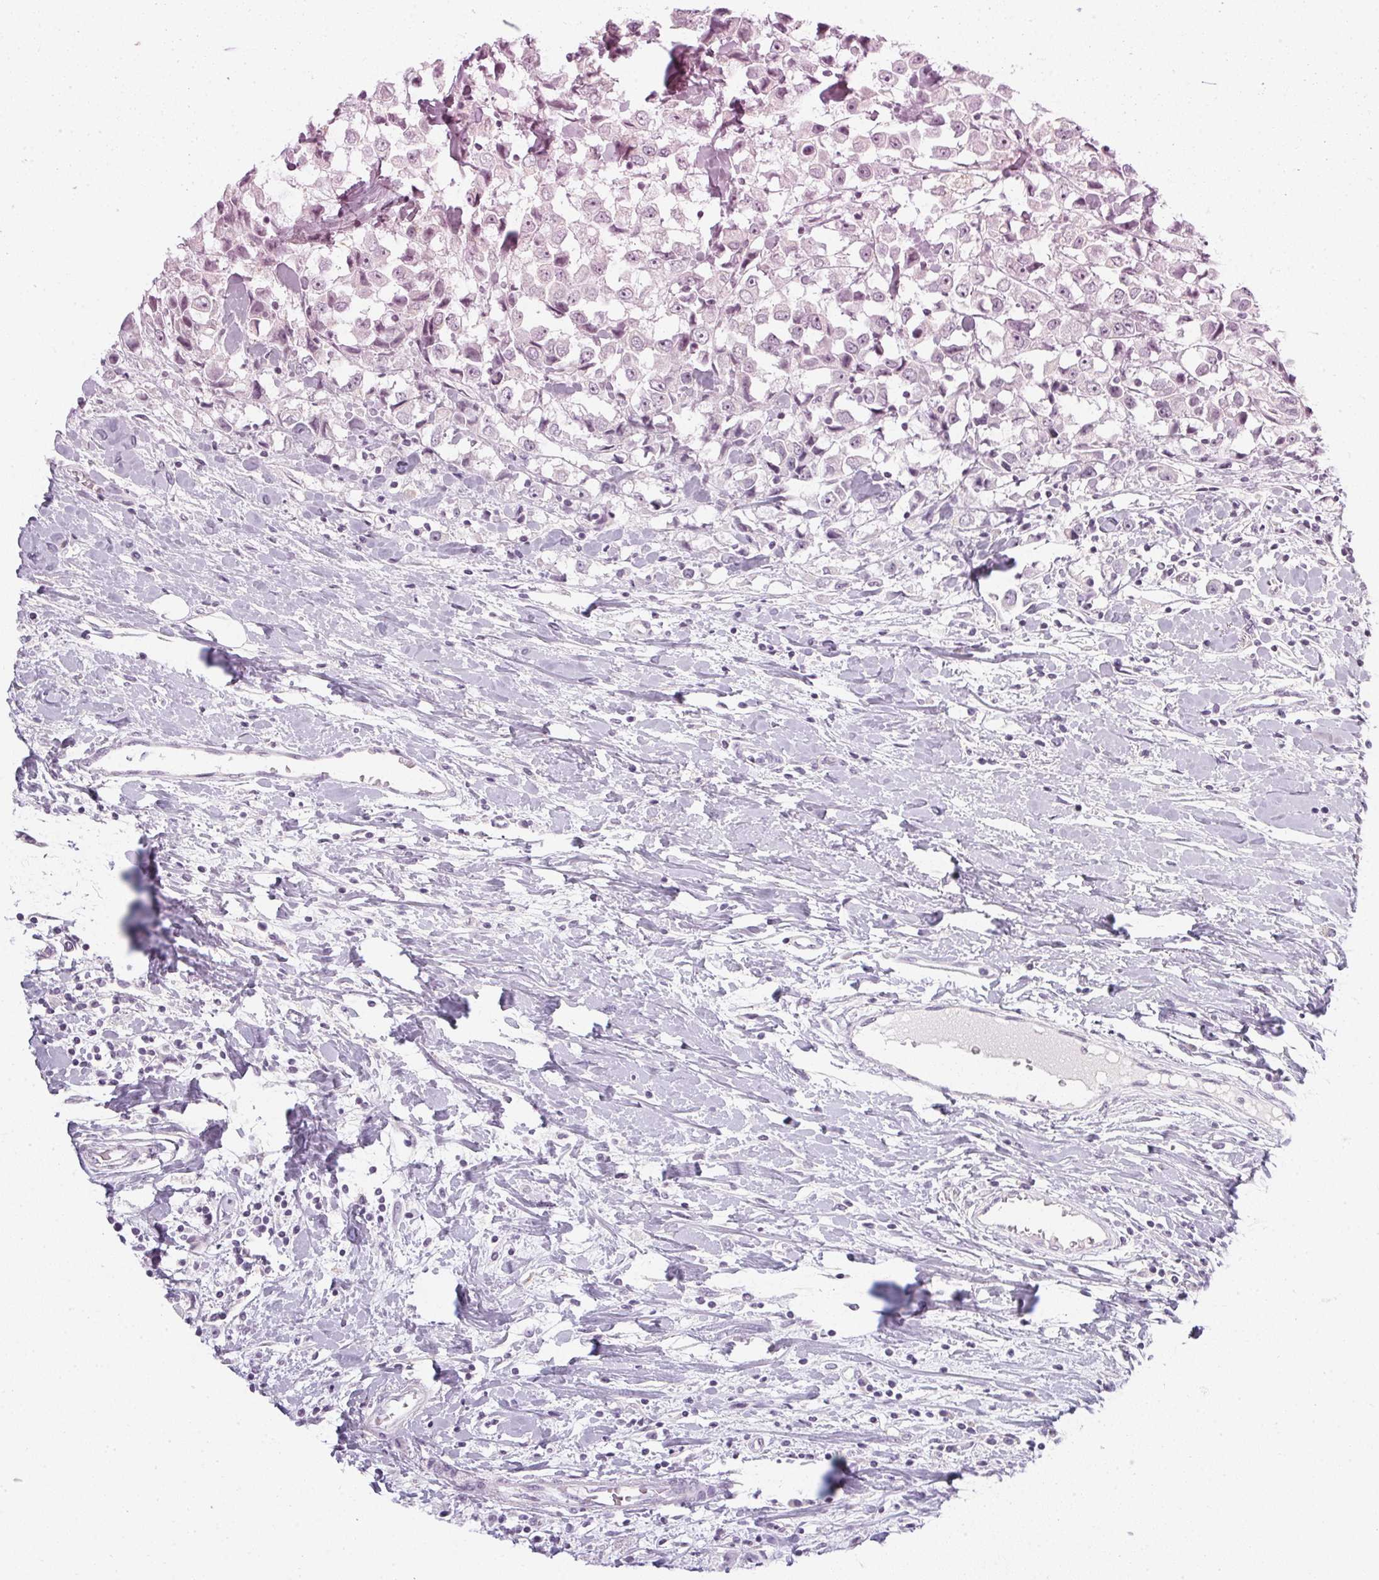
{"staining": {"intensity": "negative", "quantity": "none", "location": "none"}, "tissue": "breast cancer", "cell_type": "Tumor cells", "image_type": "cancer", "snomed": [{"axis": "morphology", "description": "Duct carcinoma"}, {"axis": "topography", "description": "Breast"}], "caption": "Immunohistochemical staining of human breast infiltrating ductal carcinoma reveals no significant positivity in tumor cells. The staining was performed using DAB (3,3'-diaminobenzidine) to visualize the protein expression in brown, while the nuclei were stained in blue with hematoxylin (Magnification: 20x).", "gene": "TMEM72", "patient": {"sex": "female", "age": 61}}